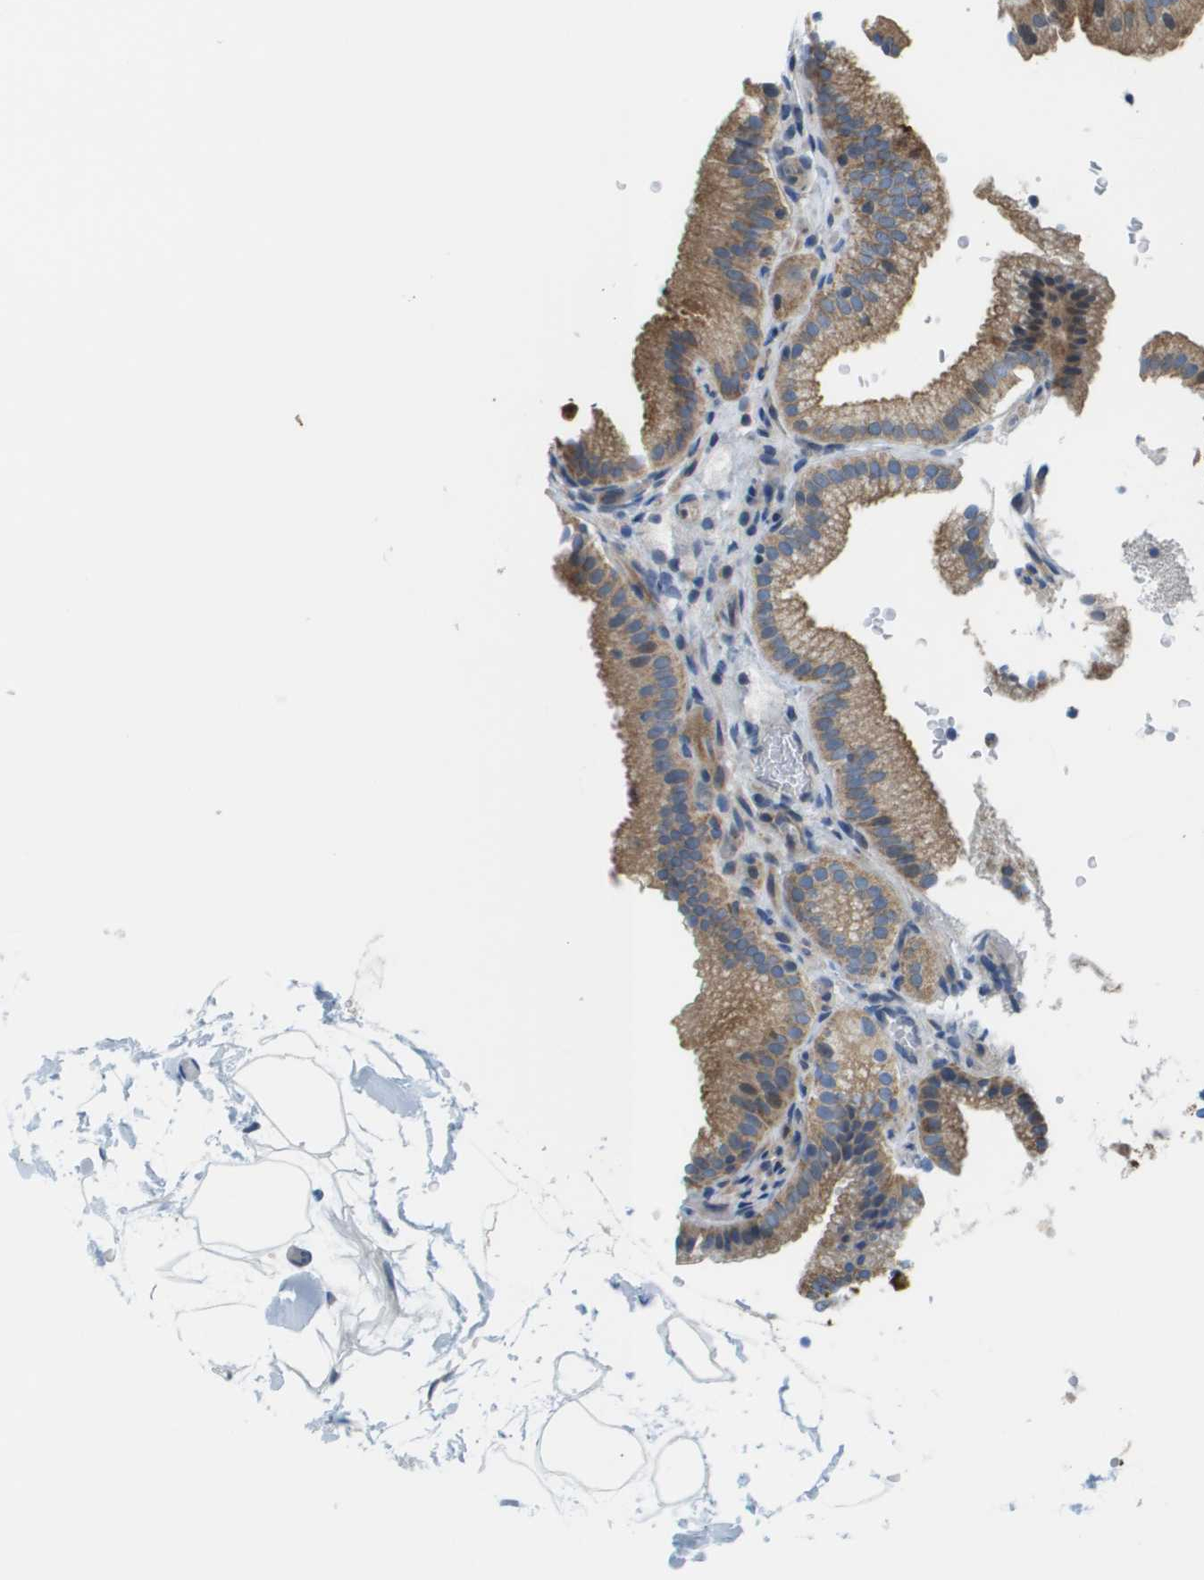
{"staining": {"intensity": "moderate", "quantity": ">75%", "location": "cytoplasmic/membranous"}, "tissue": "gallbladder", "cell_type": "Glandular cells", "image_type": "normal", "snomed": [{"axis": "morphology", "description": "Normal tissue, NOS"}, {"axis": "topography", "description": "Gallbladder"}], "caption": "Gallbladder stained with DAB (3,3'-diaminobenzidine) IHC displays medium levels of moderate cytoplasmic/membranous staining in about >75% of glandular cells.", "gene": "KRT23", "patient": {"sex": "male", "age": 54}}